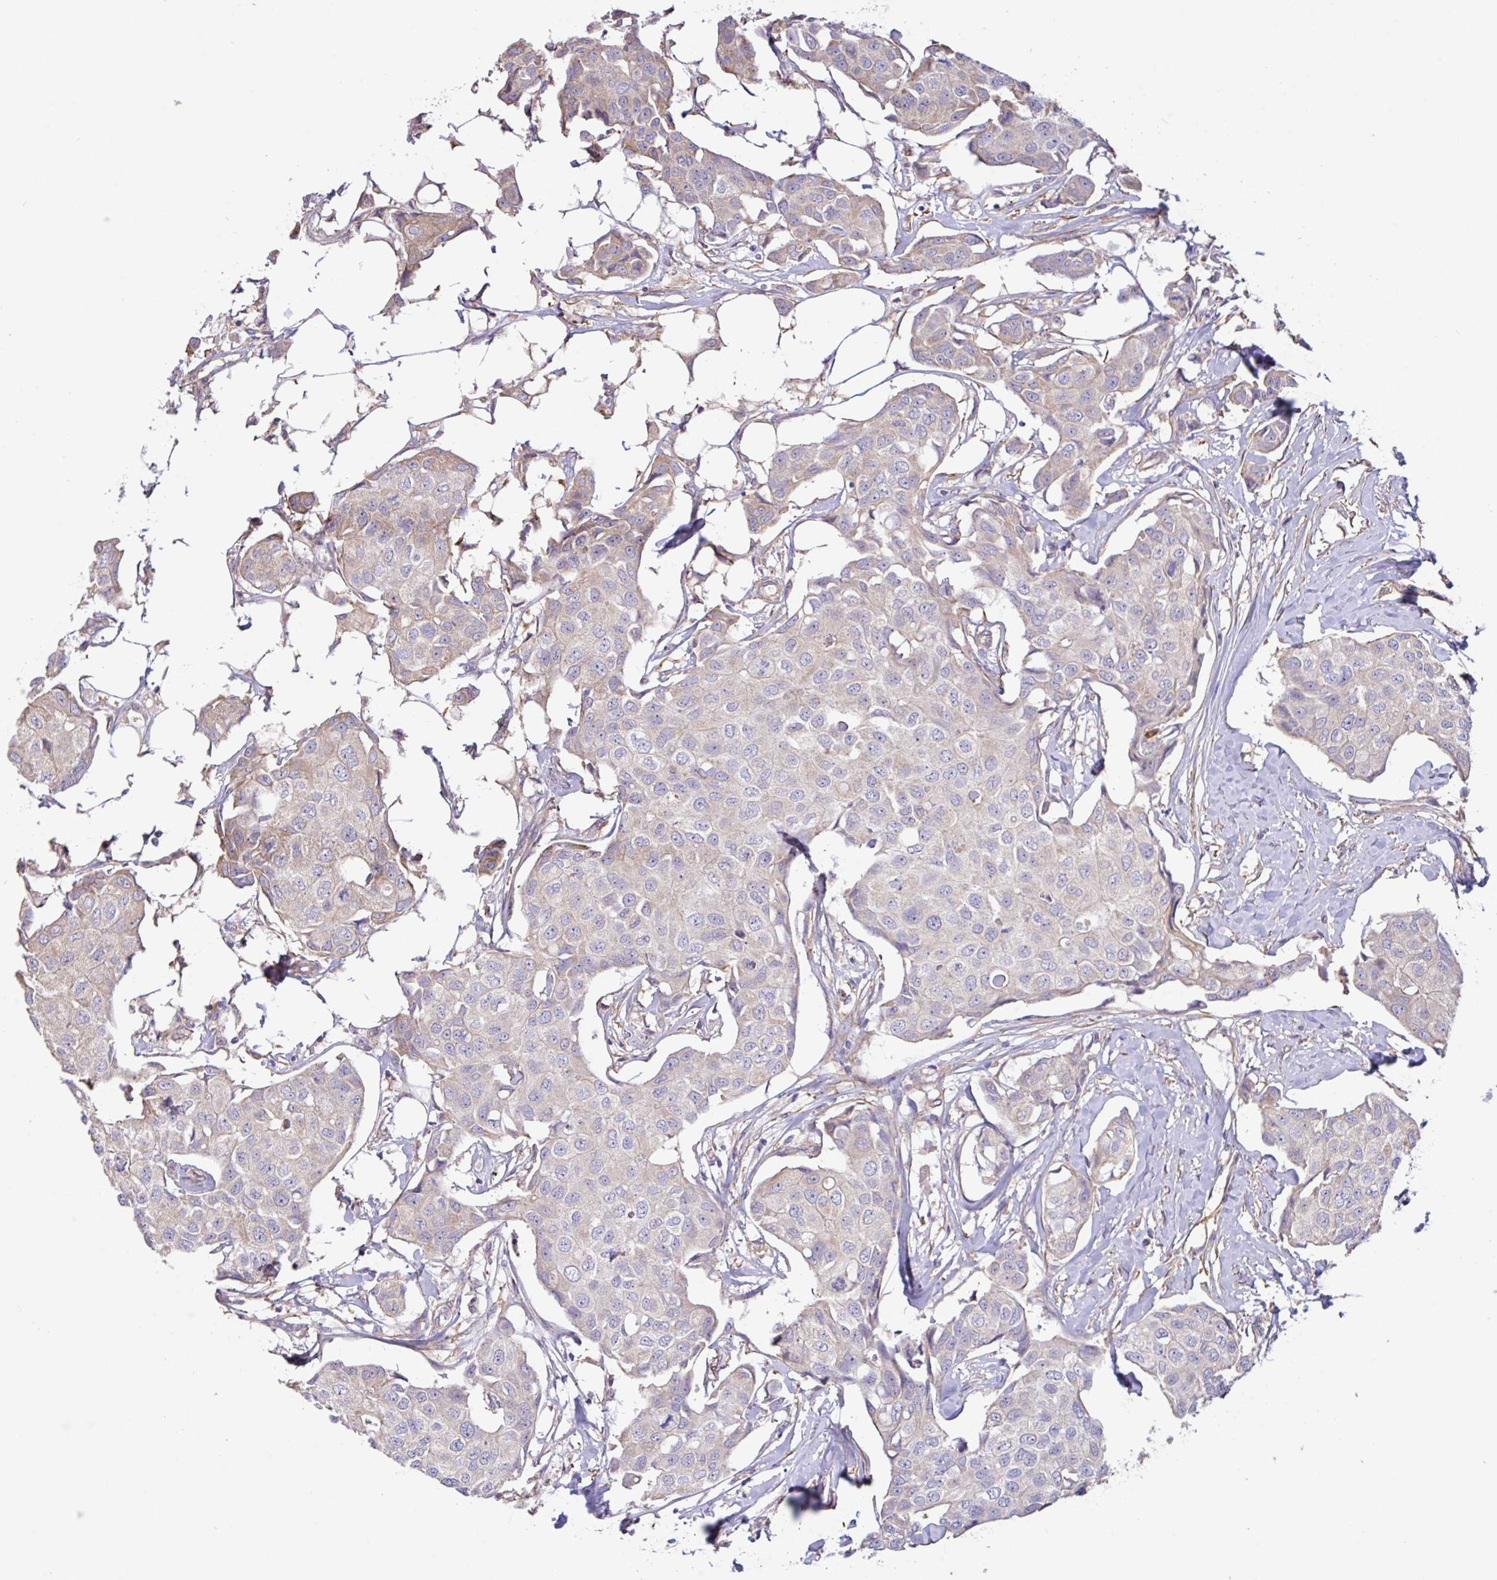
{"staining": {"intensity": "weak", "quantity": "<25%", "location": "cytoplasmic/membranous"}, "tissue": "breast cancer", "cell_type": "Tumor cells", "image_type": "cancer", "snomed": [{"axis": "morphology", "description": "Duct carcinoma"}, {"axis": "topography", "description": "Breast"}, {"axis": "topography", "description": "Lymph node"}], "caption": "This photomicrograph is of breast invasive ductal carcinoma stained with immunohistochemistry (IHC) to label a protein in brown with the nuclei are counter-stained blue. There is no expression in tumor cells. Nuclei are stained in blue.", "gene": "PLCD4", "patient": {"sex": "female", "age": 80}}